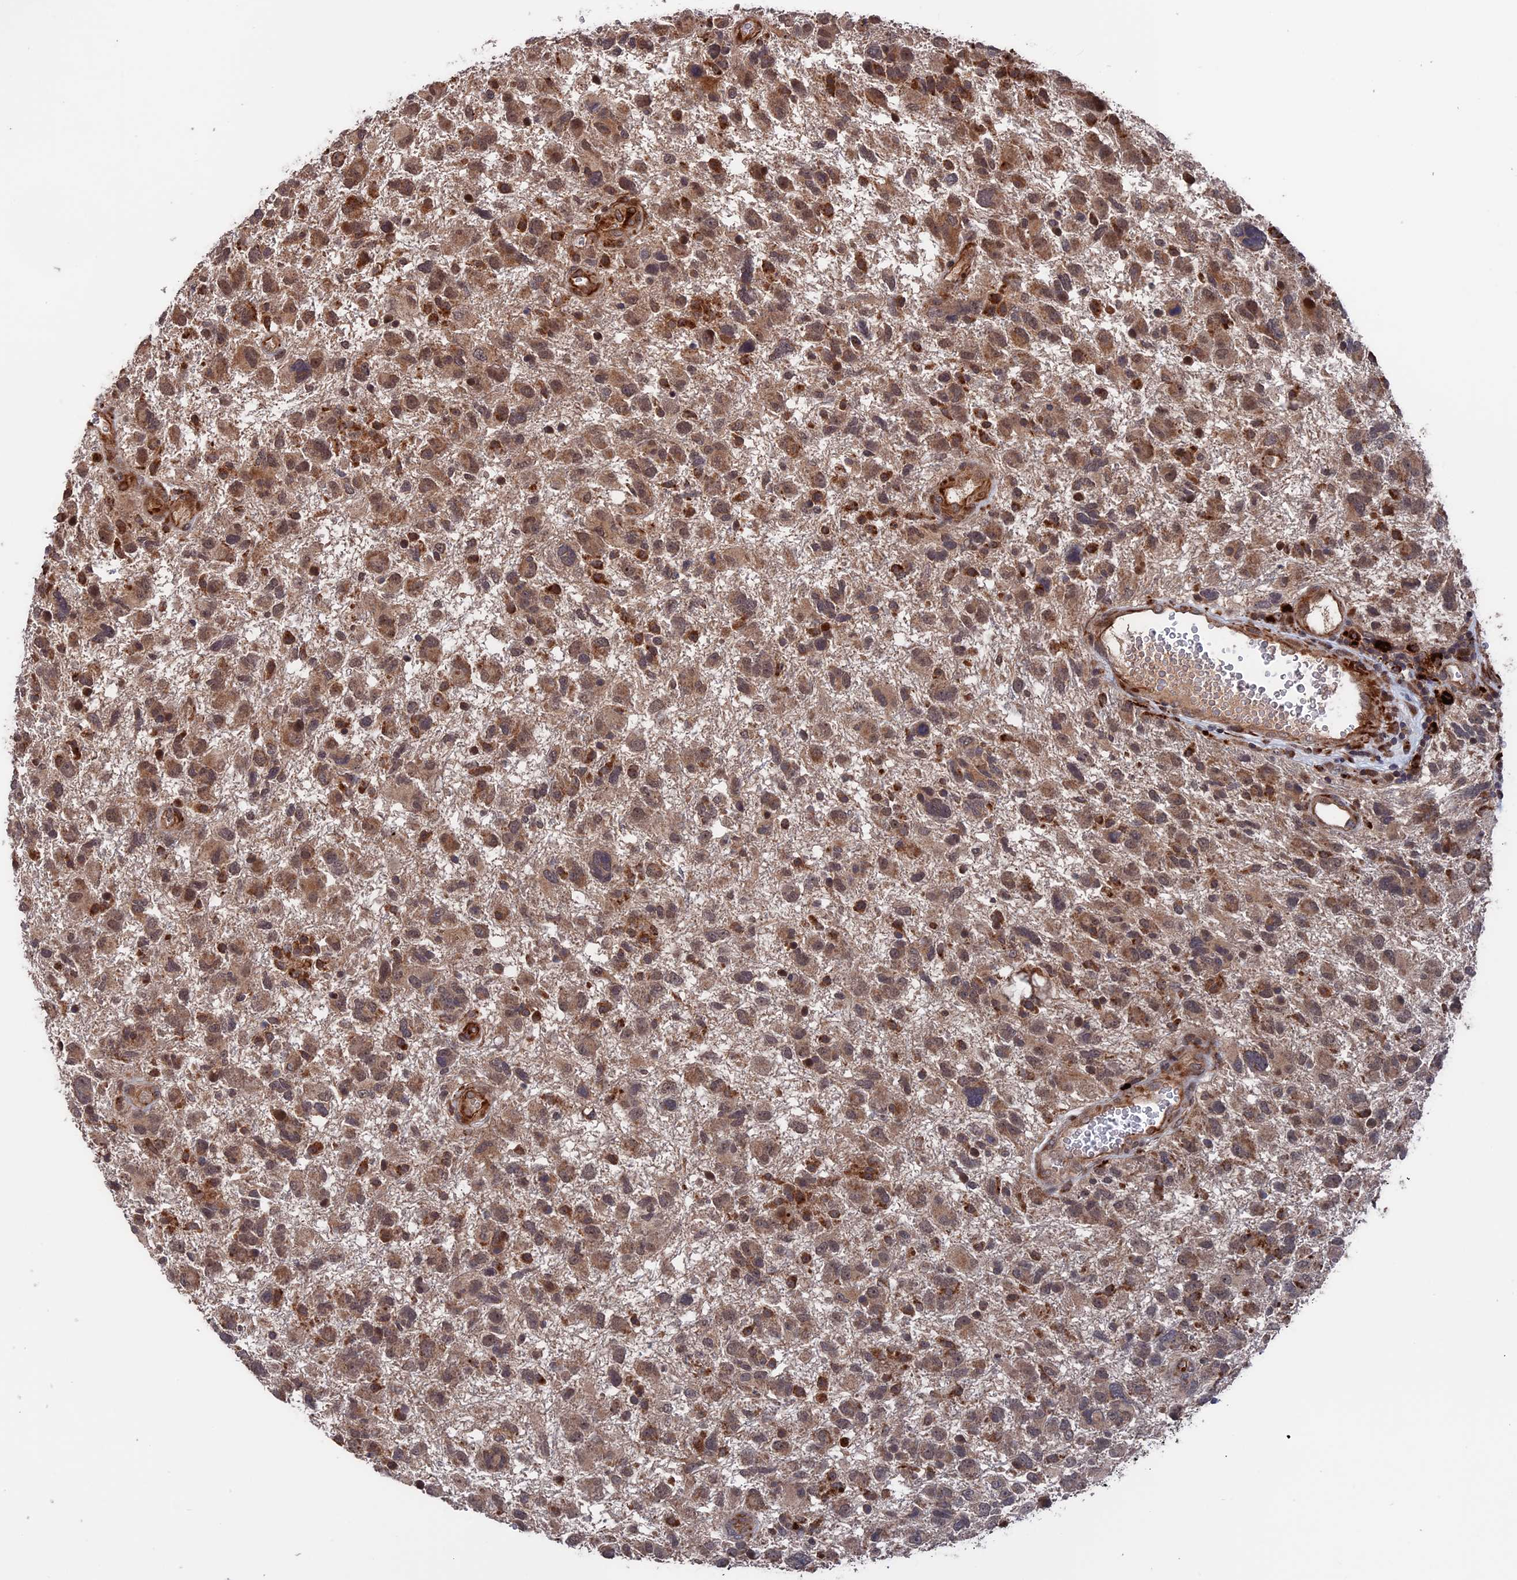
{"staining": {"intensity": "moderate", "quantity": ">75%", "location": "cytoplasmic/membranous"}, "tissue": "glioma", "cell_type": "Tumor cells", "image_type": "cancer", "snomed": [{"axis": "morphology", "description": "Glioma, malignant, High grade"}, {"axis": "topography", "description": "Brain"}], "caption": "Malignant high-grade glioma stained with a protein marker demonstrates moderate staining in tumor cells.", "gene": "PLA2G15", "patient": {"sex": "male", "age": 61}}